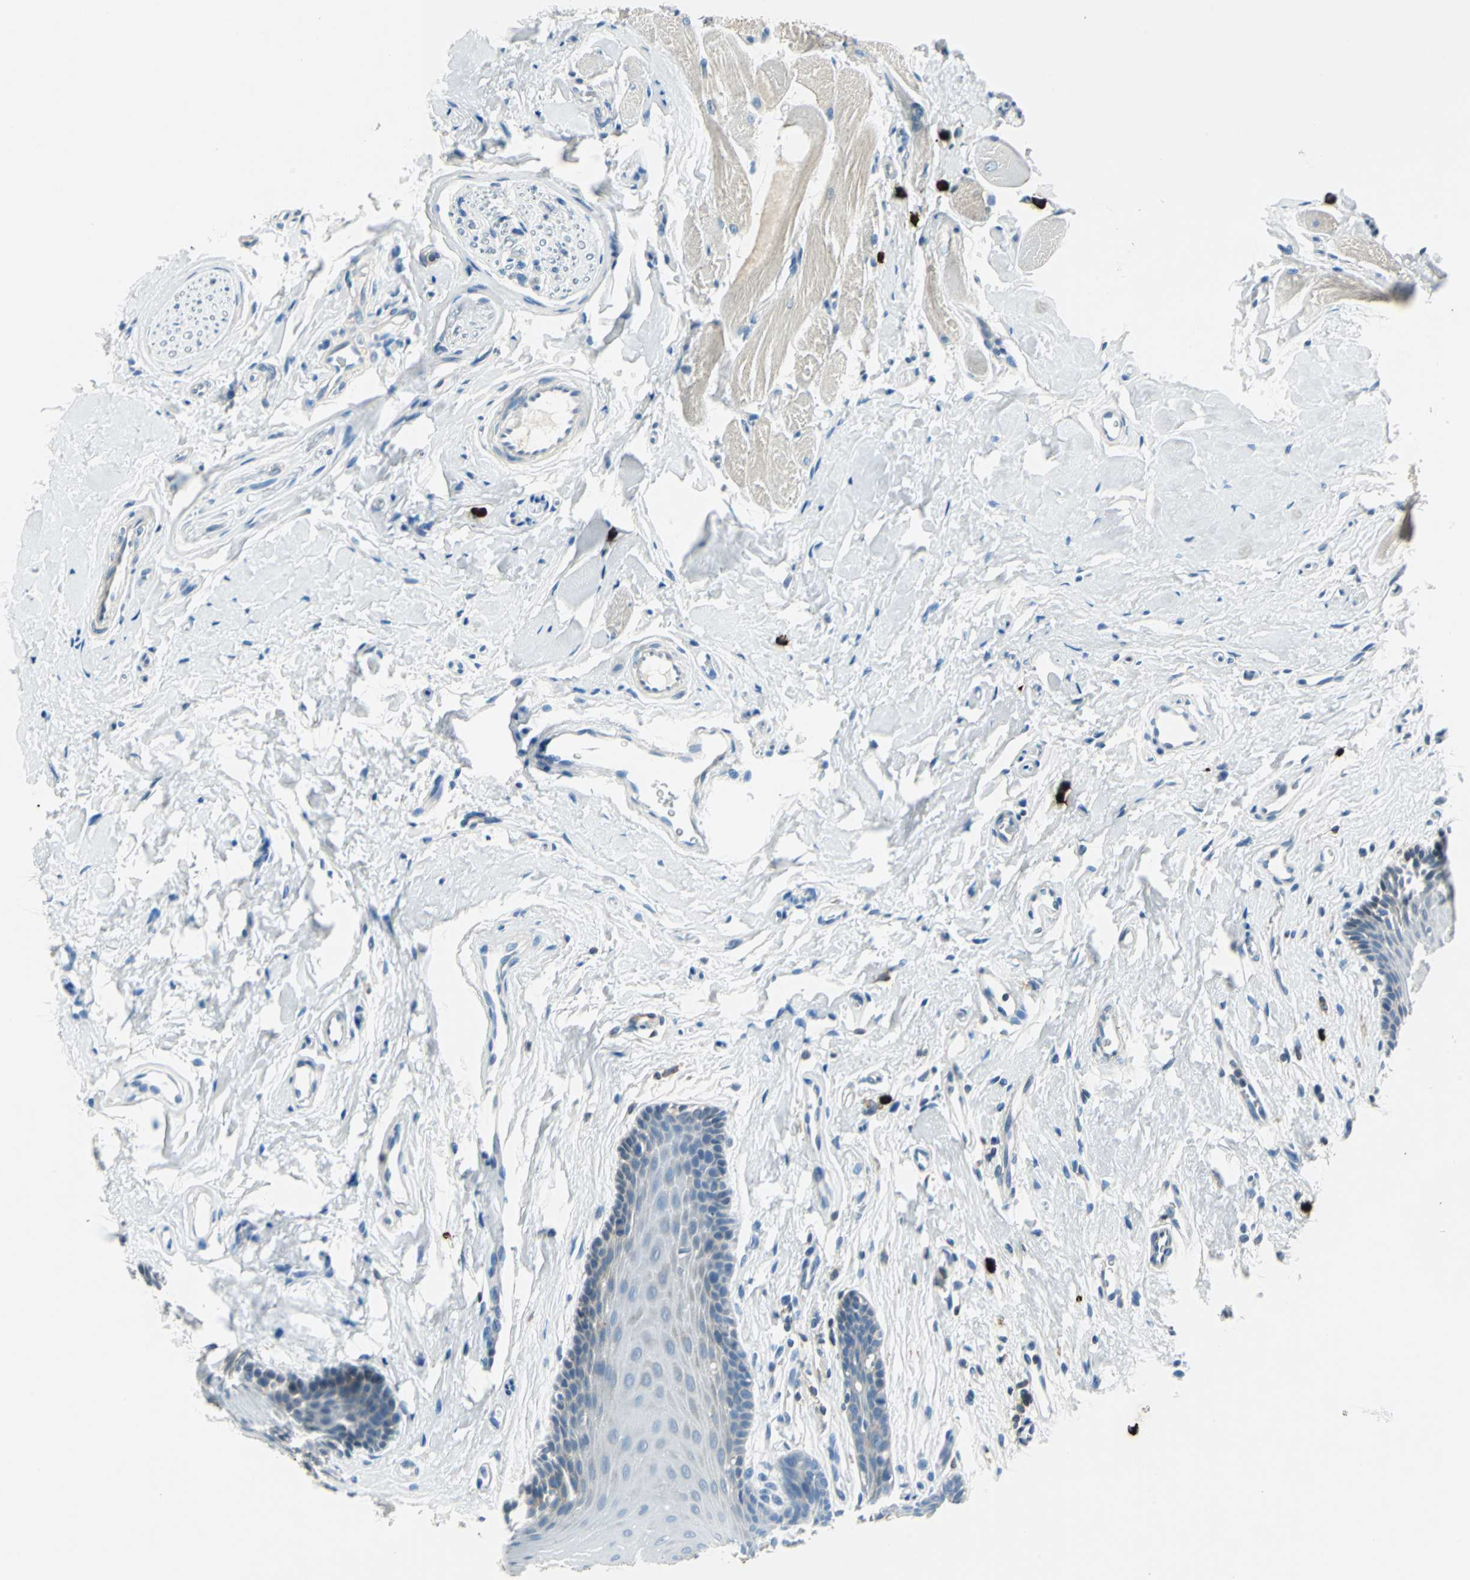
{"staining": {"intensity": "negative", "quantity": "none", "location": "none"}, "tissue": "oral mucosa", "cell_type": "Squamous epithelial cells", "image_type": "normal", "snomed": [{"axis": "morphology", "description": "Normal tissue, NOS"}, {"axis": "topography", "description": "Oral tissue"}], "caption": "Immunohistochemistry of benign human oral mucosa shows no expression in squamous epithelial cells. (Stains: DAB (3,3'-diaminobenzidine) IHC with hematoxylin counter stain, Microscopy: brightfield microscopy at high magnification).", "gene": "CPA3", "patient": {"sex": "male", "age": 62}}